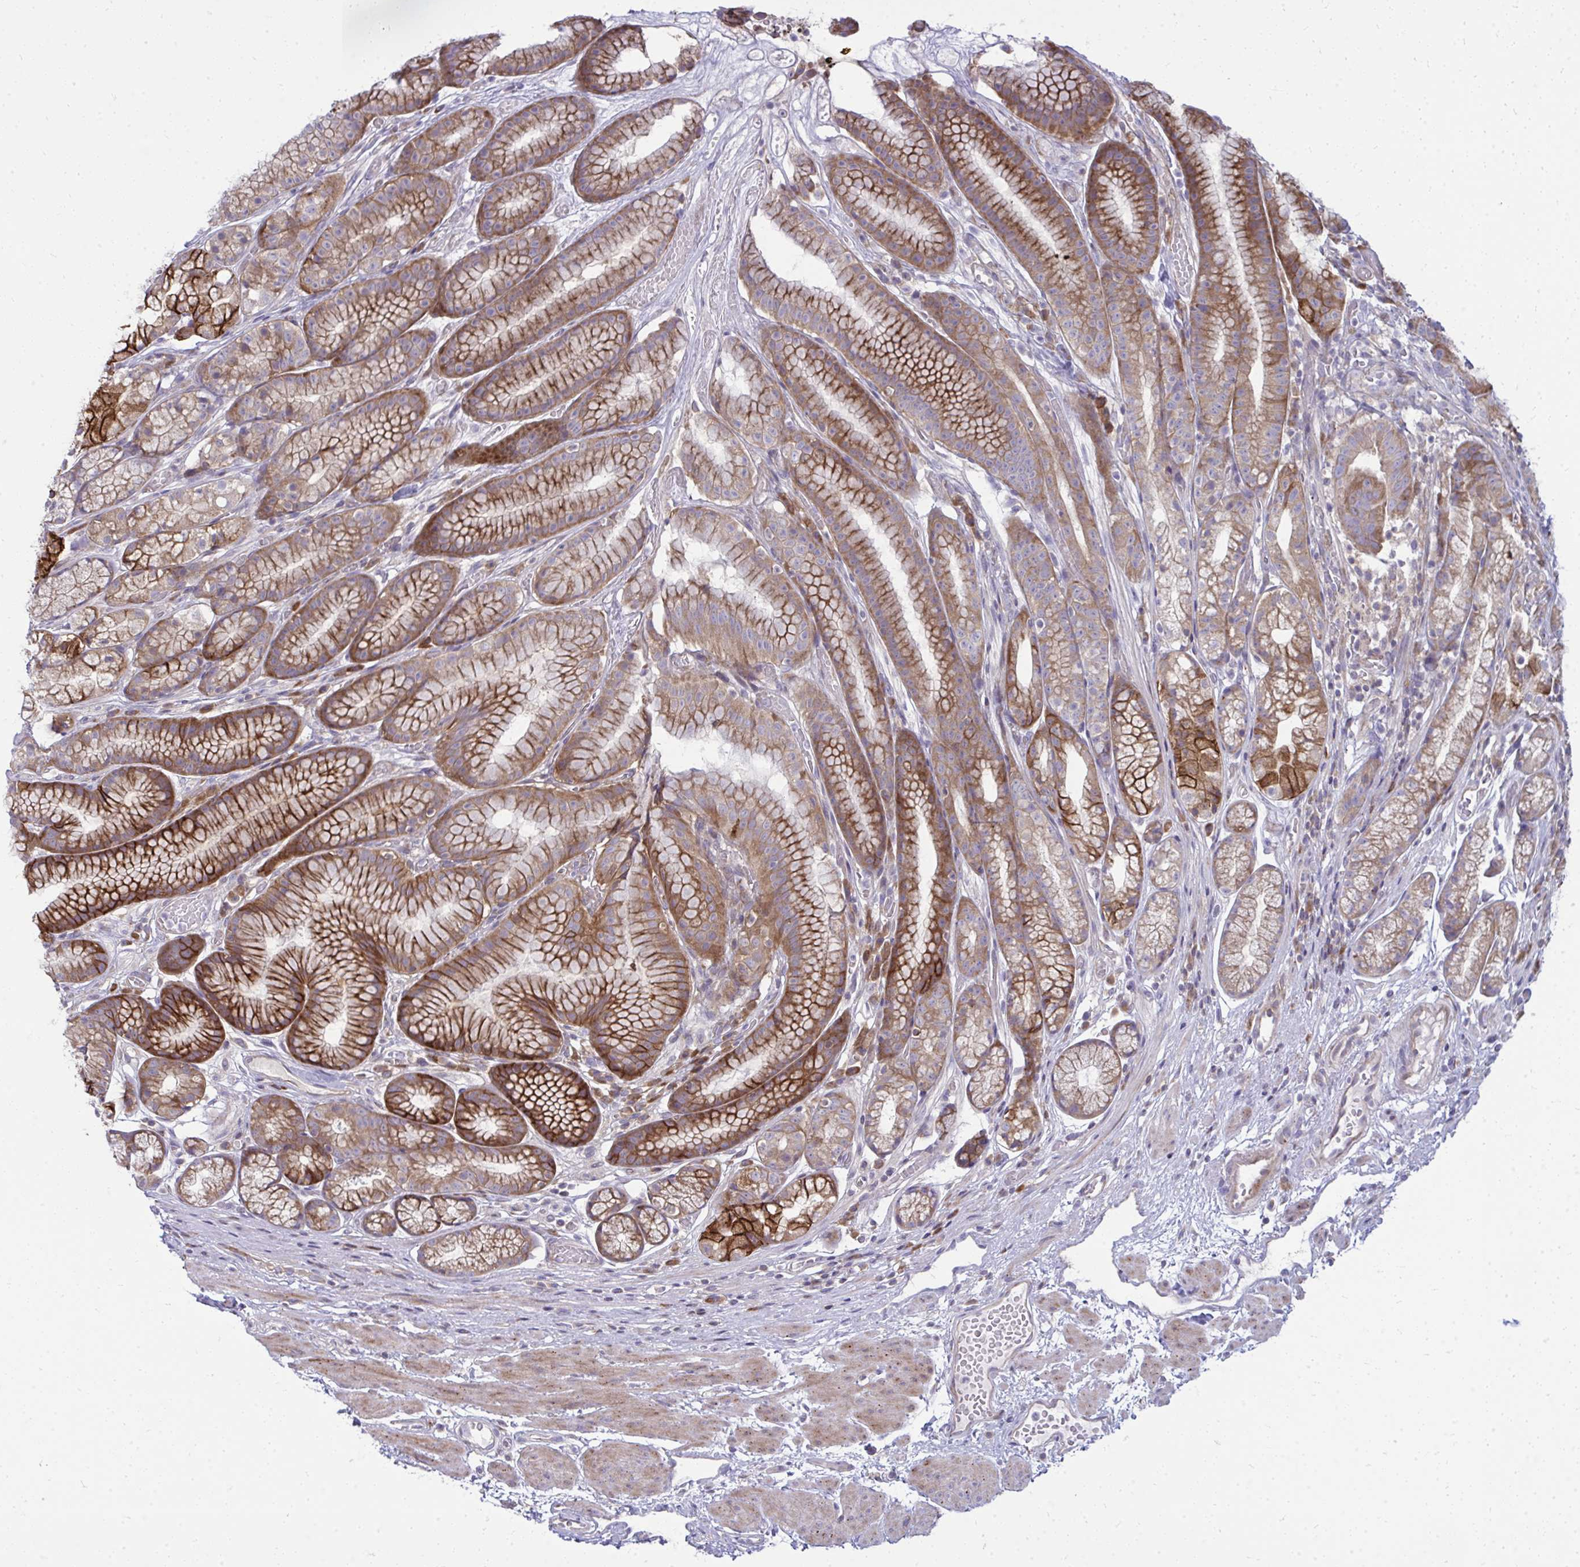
{"staining": {"intensity": "strong", "quantity": ">75%", "location": "cytoplasmic/membranous"}, "tissue": "stomach", "cell_type": "Glandular cells", "image_type": "normal", "snomed": [{"axis": "morphology", "description": "Normal tissue, NOS"}, {"axis": "topography", "description": "Smooth muscle"}, {"axis": "topography", "description": "Stomach"}], "caption": "The histopathology image shows staining of benign stomach, revealing strong cytoplasmic/membranous protein positivity (brown color) within glandular cells. Using DAB (brown) and hematoxylin (blue) stains, captured at high magnification using brightfield microscopy.", "gene": "GFPT2", "patient": {"sex": "male", "age": 70}}